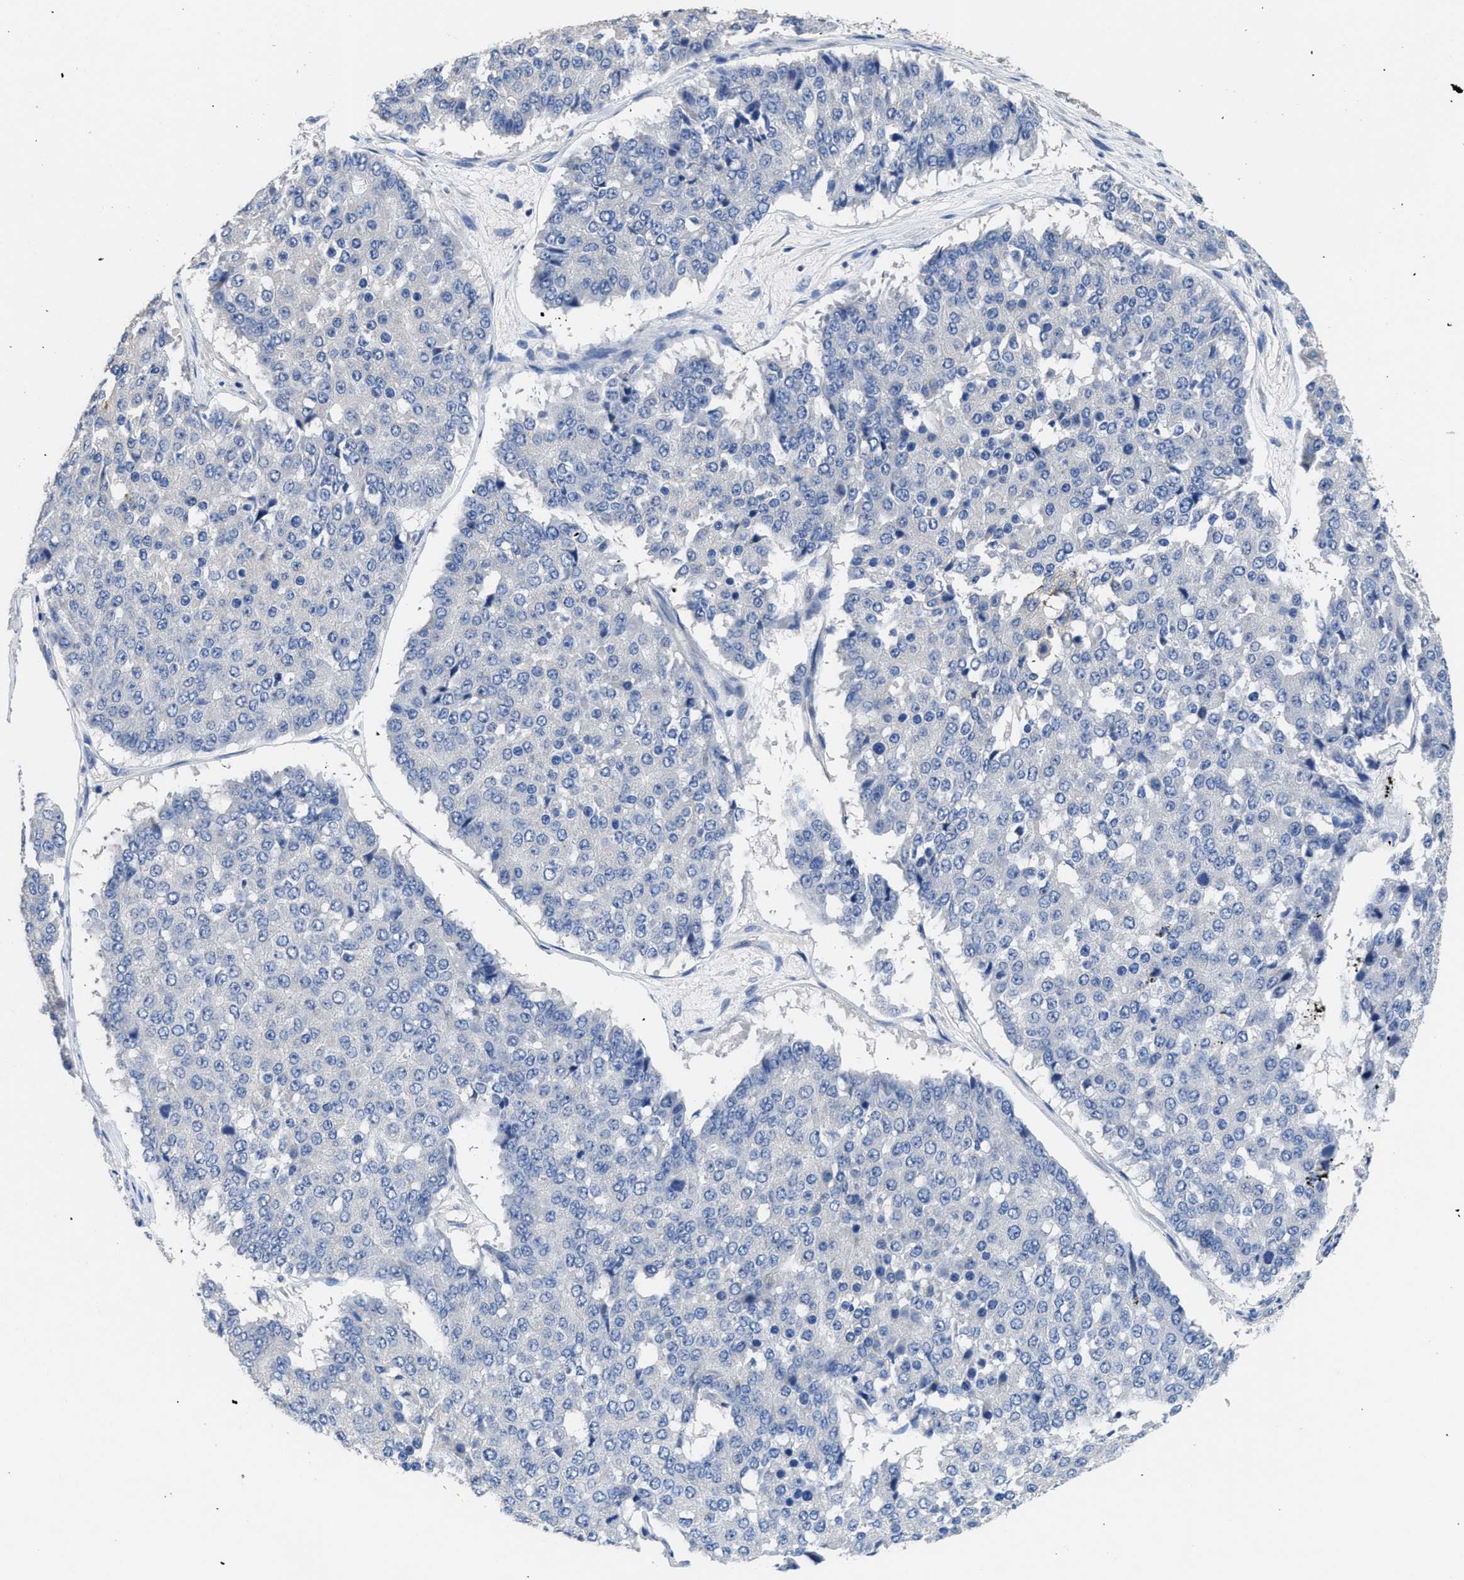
{"staining": {"intensity": "negative", "quantity": "none", "location": "none"}, "tissue": "pancreatic cancer", "cell_type": "Tumor cells", "image_type": "cancer", "snomed": [{"axis": "morphology", "description": "Adenocarcinoma, NOS"}, {"axis": "topography", "description": "Pancreas"}], "caption": "Immunohistochemistry (IHC) of human adenocarcinoma (pancreatic) demonstrates no expression in tumor cells. (DAB (3,3'-diaminobenzidine) IHC visualized using brightfield microscopy, high magnification).", "gene": "CA9", "patient": {"sex": "male", "age": 50}}